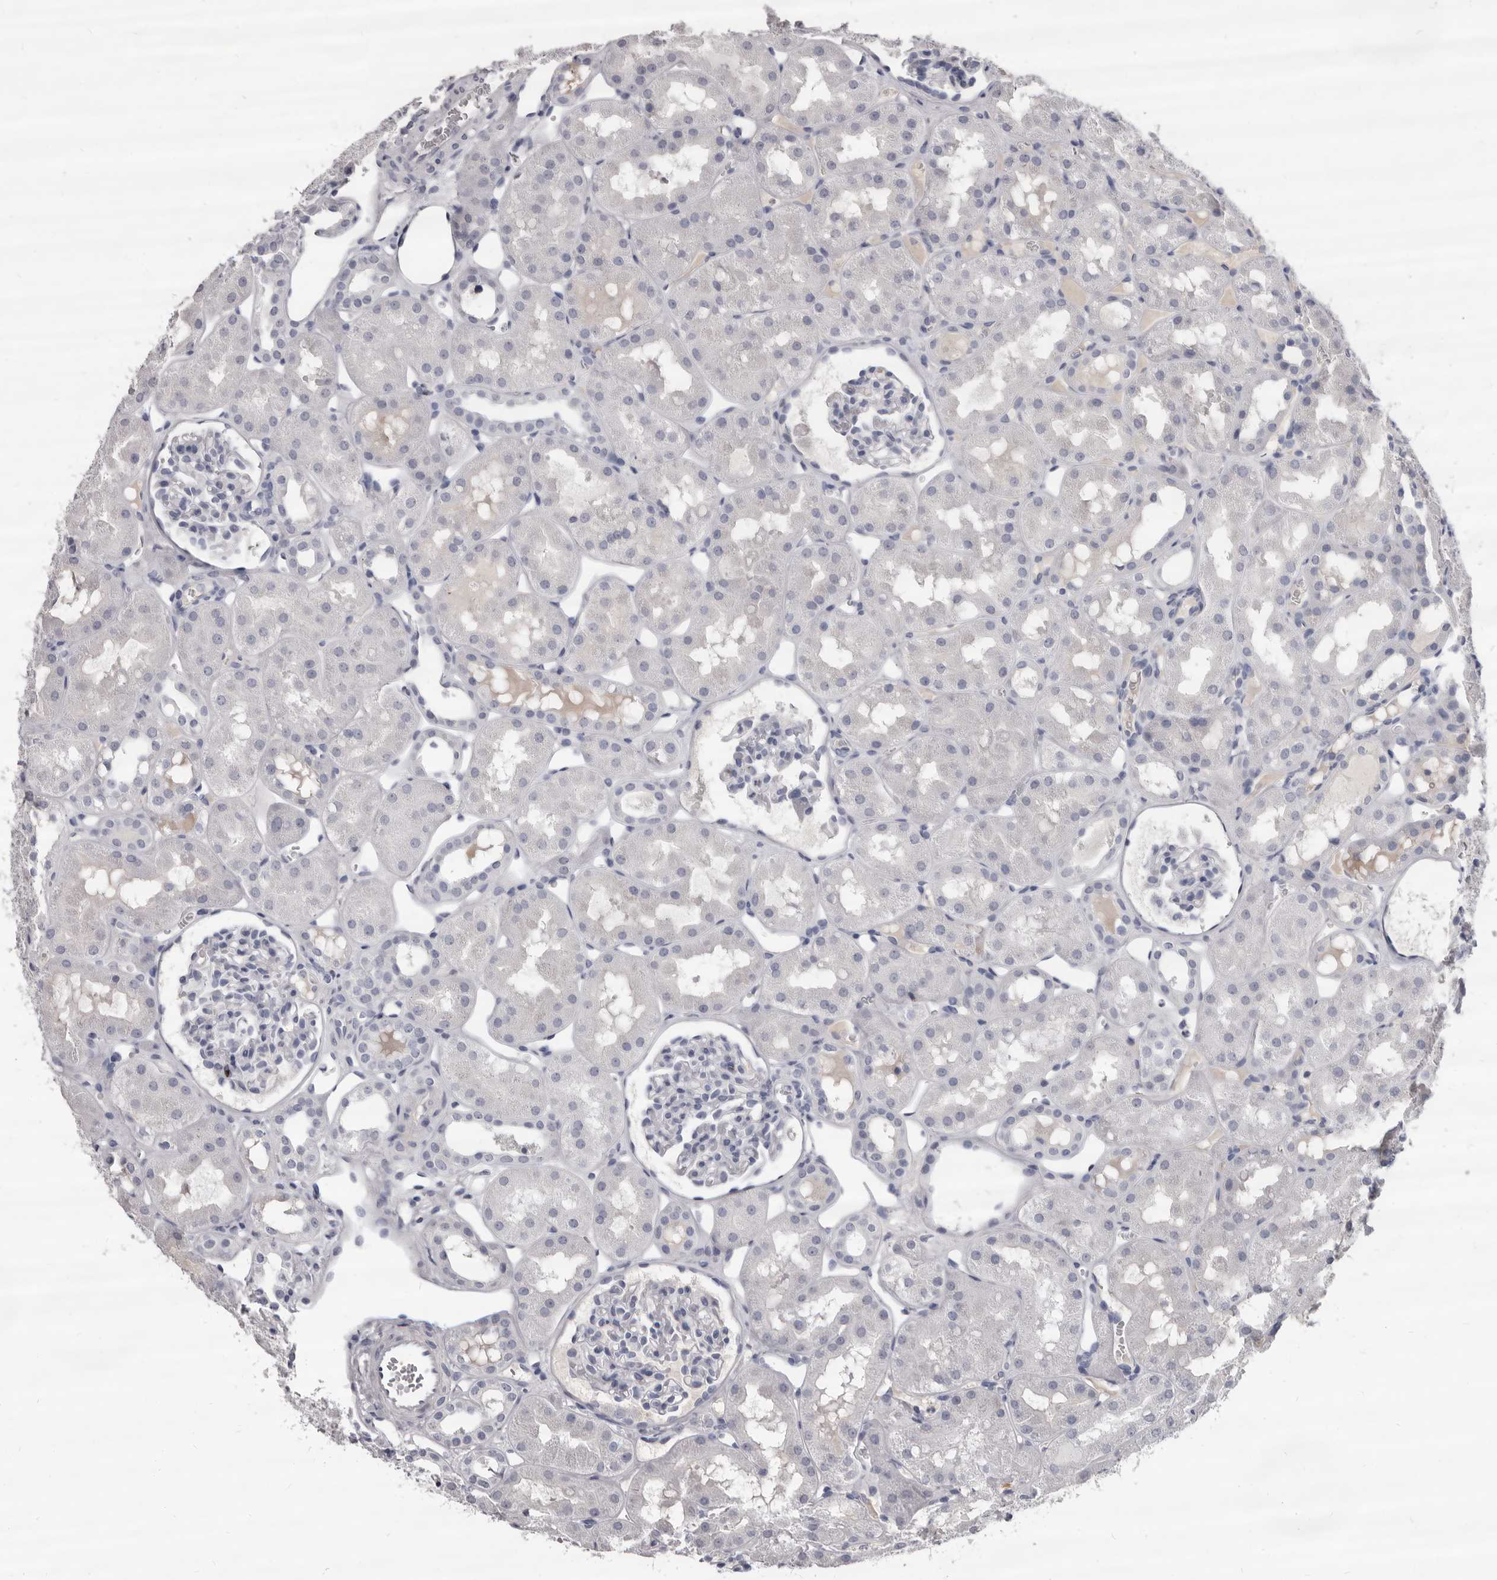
{"staining": {"intensity": "negative", "quantity": "none", "location": "none"}, "tissue": "kidney", "cell_type": "Cells in glomeruli", "image_type": "normal", "snomed": [{"axis": "morphology", "description": "Normal tissue, NOS"}, {"axis": "topography", "description": "Kidney"}], "caption": "High magnification brightfield microscopy of unremarkable kidney stained with DAB (brown) and counterstained with hematoxylin (blue): cells in glomeruli show no significant expression. (Stains: DAB (3,3'-diaminobenzidine) IHC with hematoxylin counter stain, Microscopy: brightfield microscopy at high magnification).", "gene": "GZMH", "patient": {"sex": "male", "age": 16}}